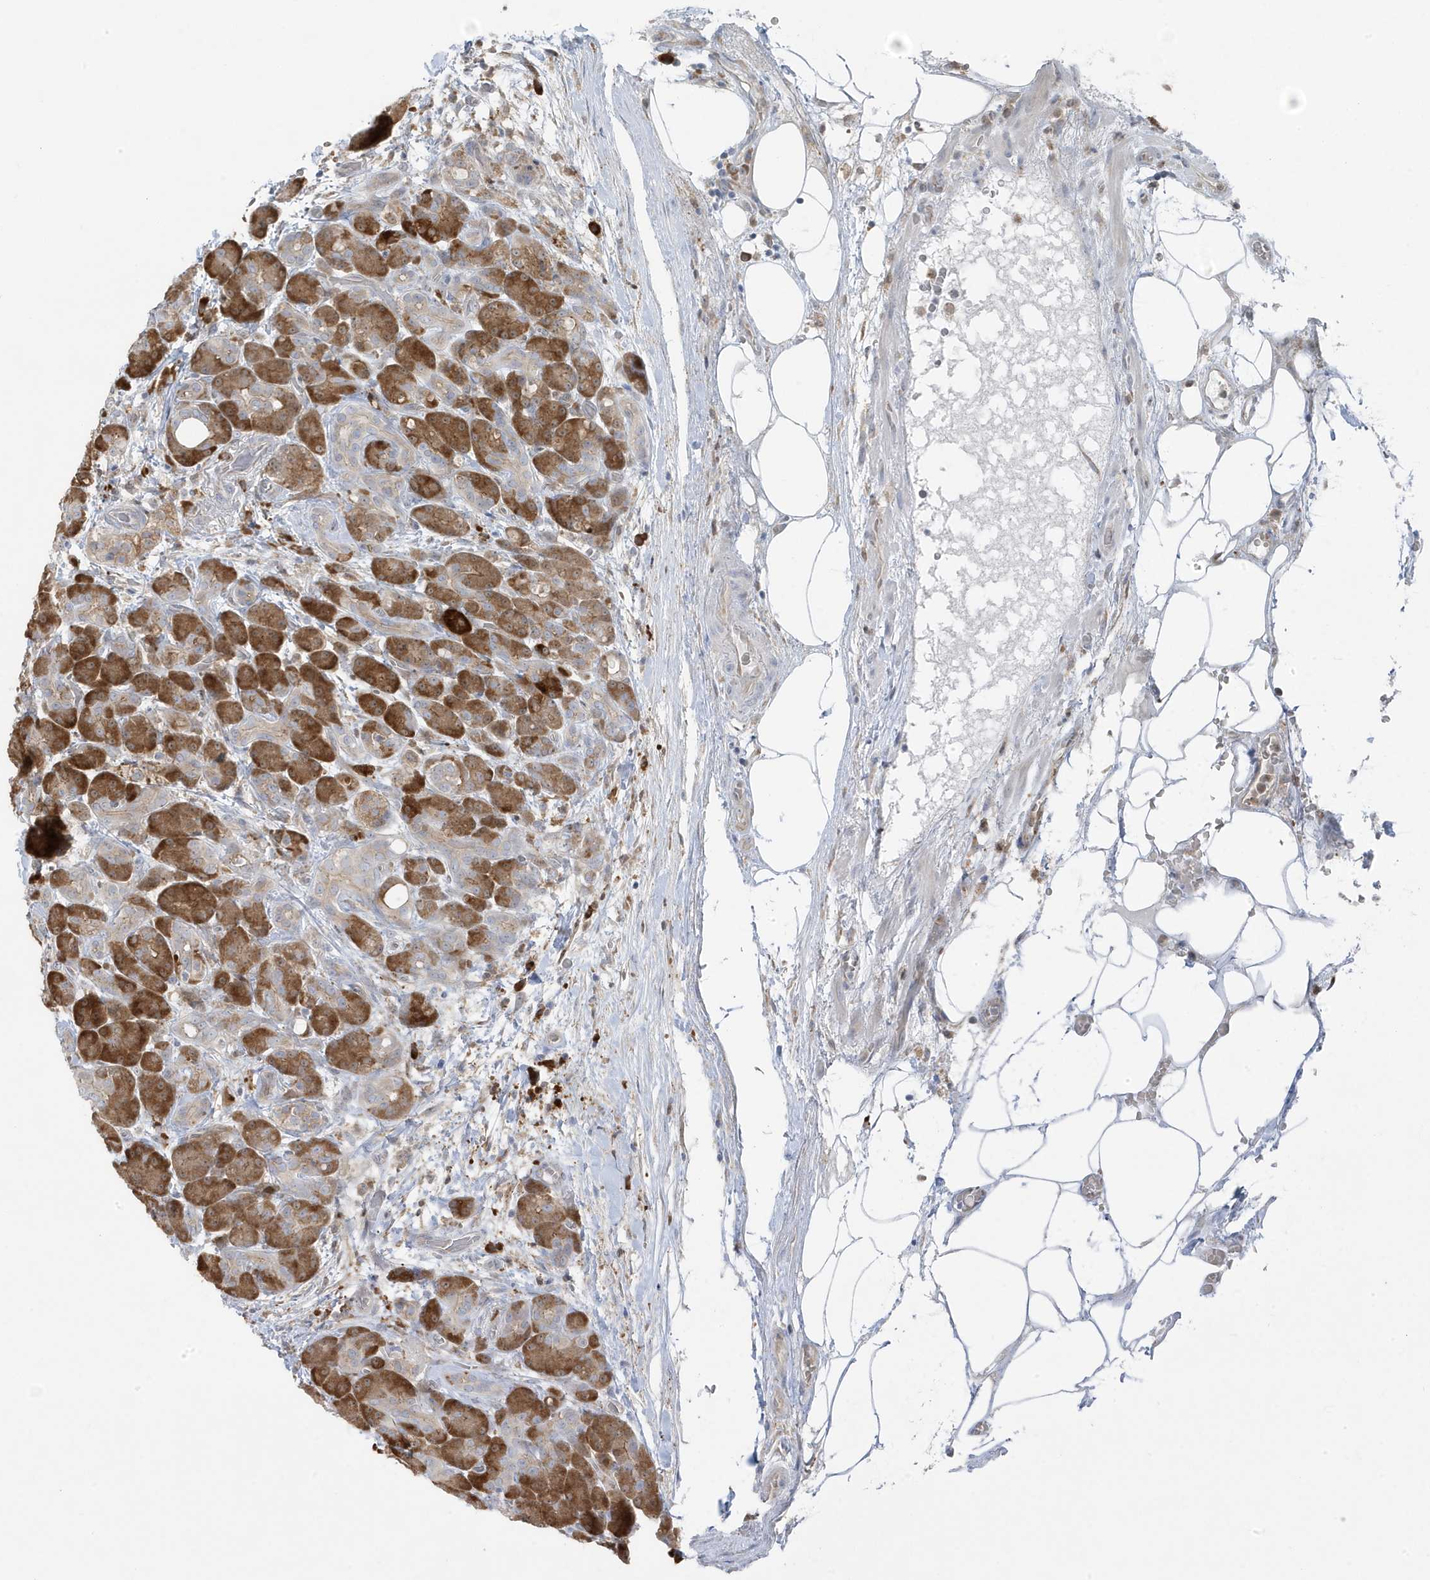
{"staining": {"intensity": "strong", "quantity": "25%-75%", "location": "cytoplasmic/membranous"}, "tissue": "pancreas", "cell_type": "Exocrine glandular cells", "image_type": "normal", "snomed": [{"axis": "morphology", "description": "Normal tissue, NOS"}, {"axis": "topography", "description": "Pancreas"}], "caption": "Immunohistochemistry (IHC) (DAB) staining of normal pancreas reveals strong cytoplasmic/membranous protein staining in about 25%-75% of exocrine glandular cells.", "gene": "ZNF654", "patient": {"sex": "male", "age": 63}}